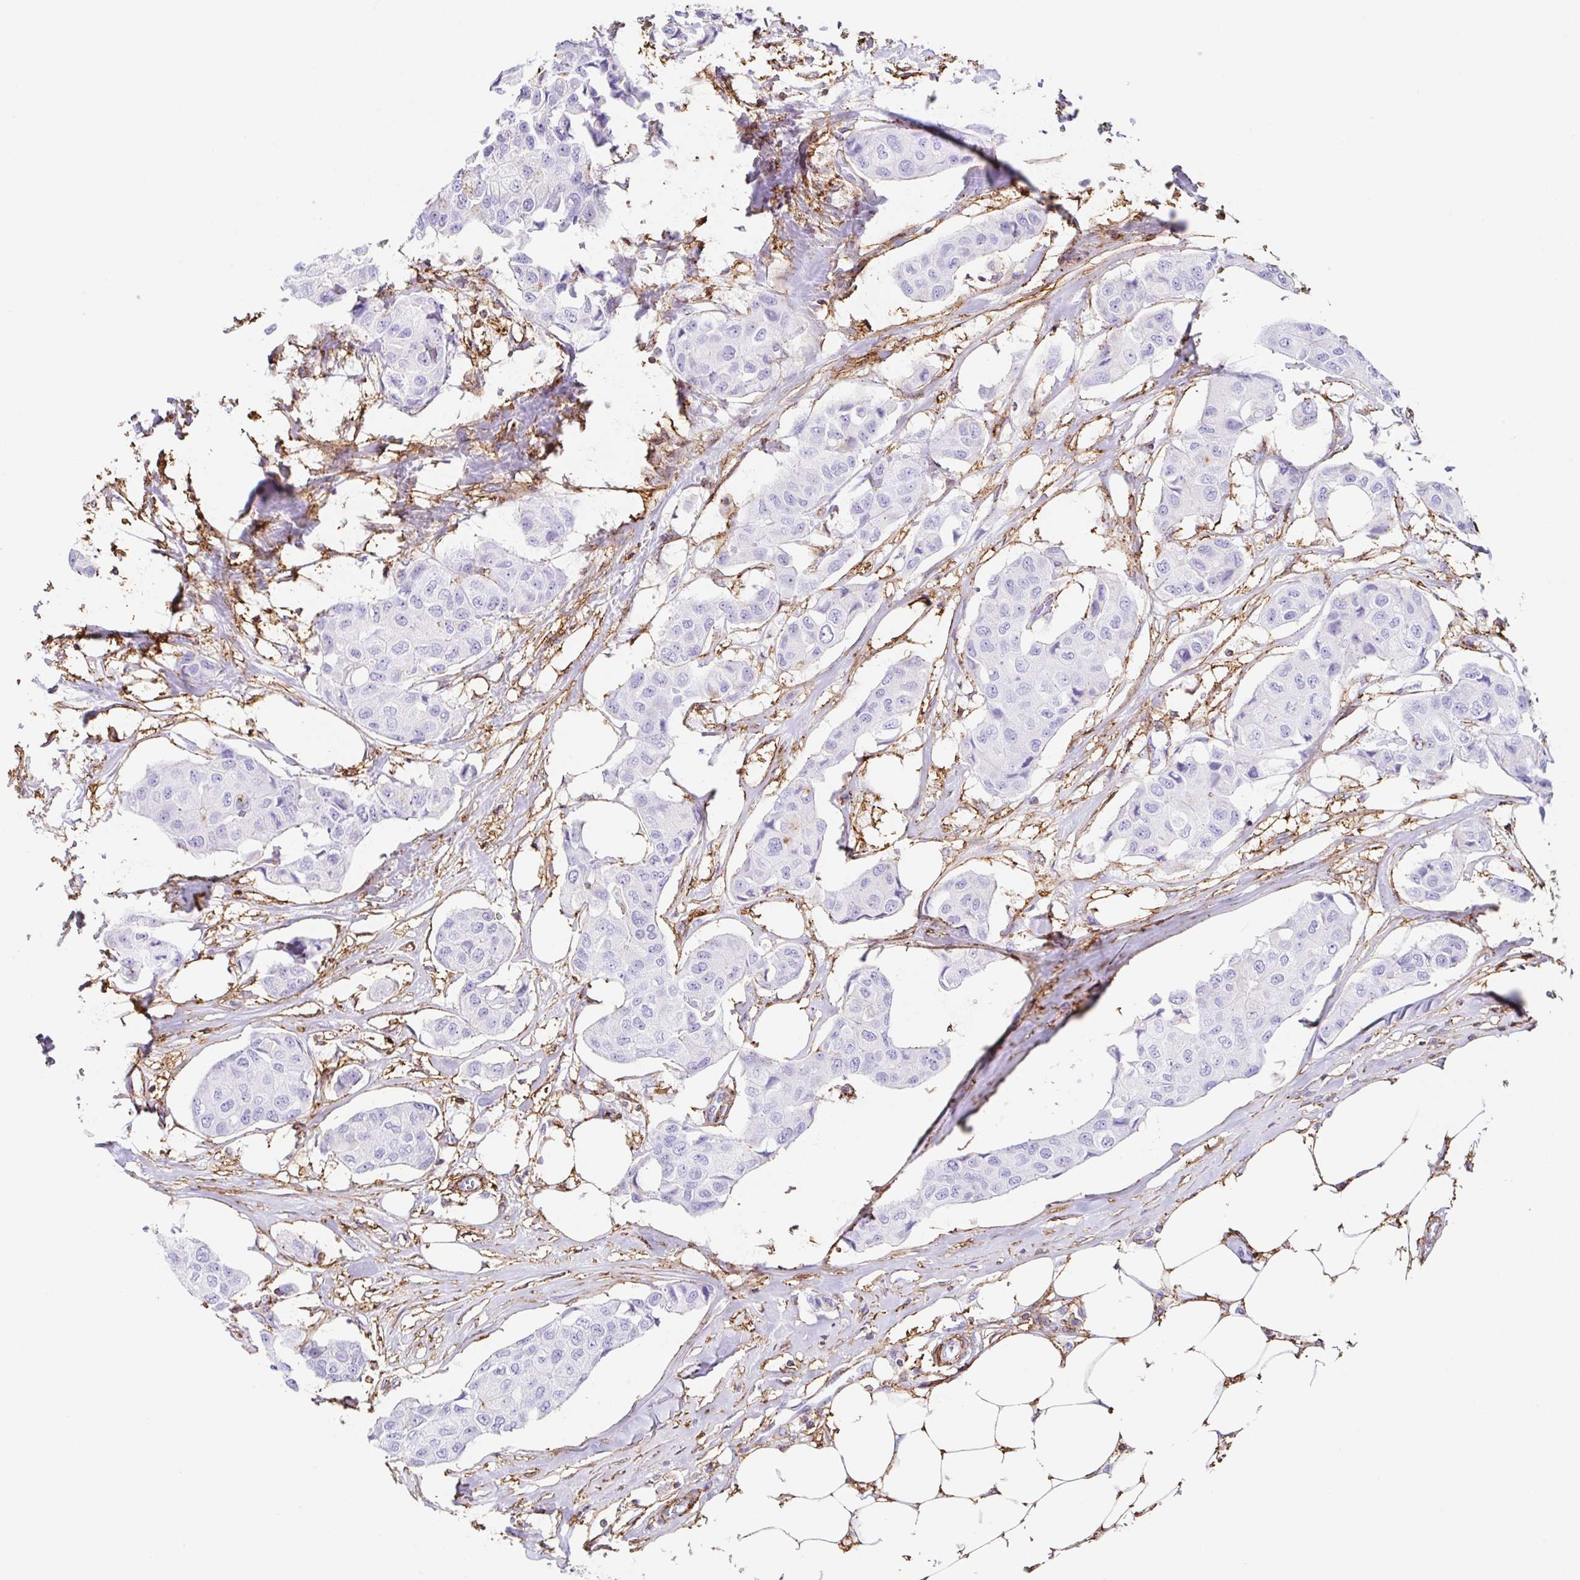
{"staining": {"intensity": "negative", "quantity": "none", "location": "none"}, "tissue": "breast cancer", "cell_type": "Tumor cells", "image_type": "cancer", "snomed": [{"axis": "morphology", "description": "Duct carcinoma"}, {"axis": "topography", "description": "Breast"}, {"axis": "topography", "description": "Lymph node"}], "caption": "Tumor cells are negative for brown protein staining in breast cancer.", "gene": "MTTP", "patient": {"sex": "female", "age": 80}}